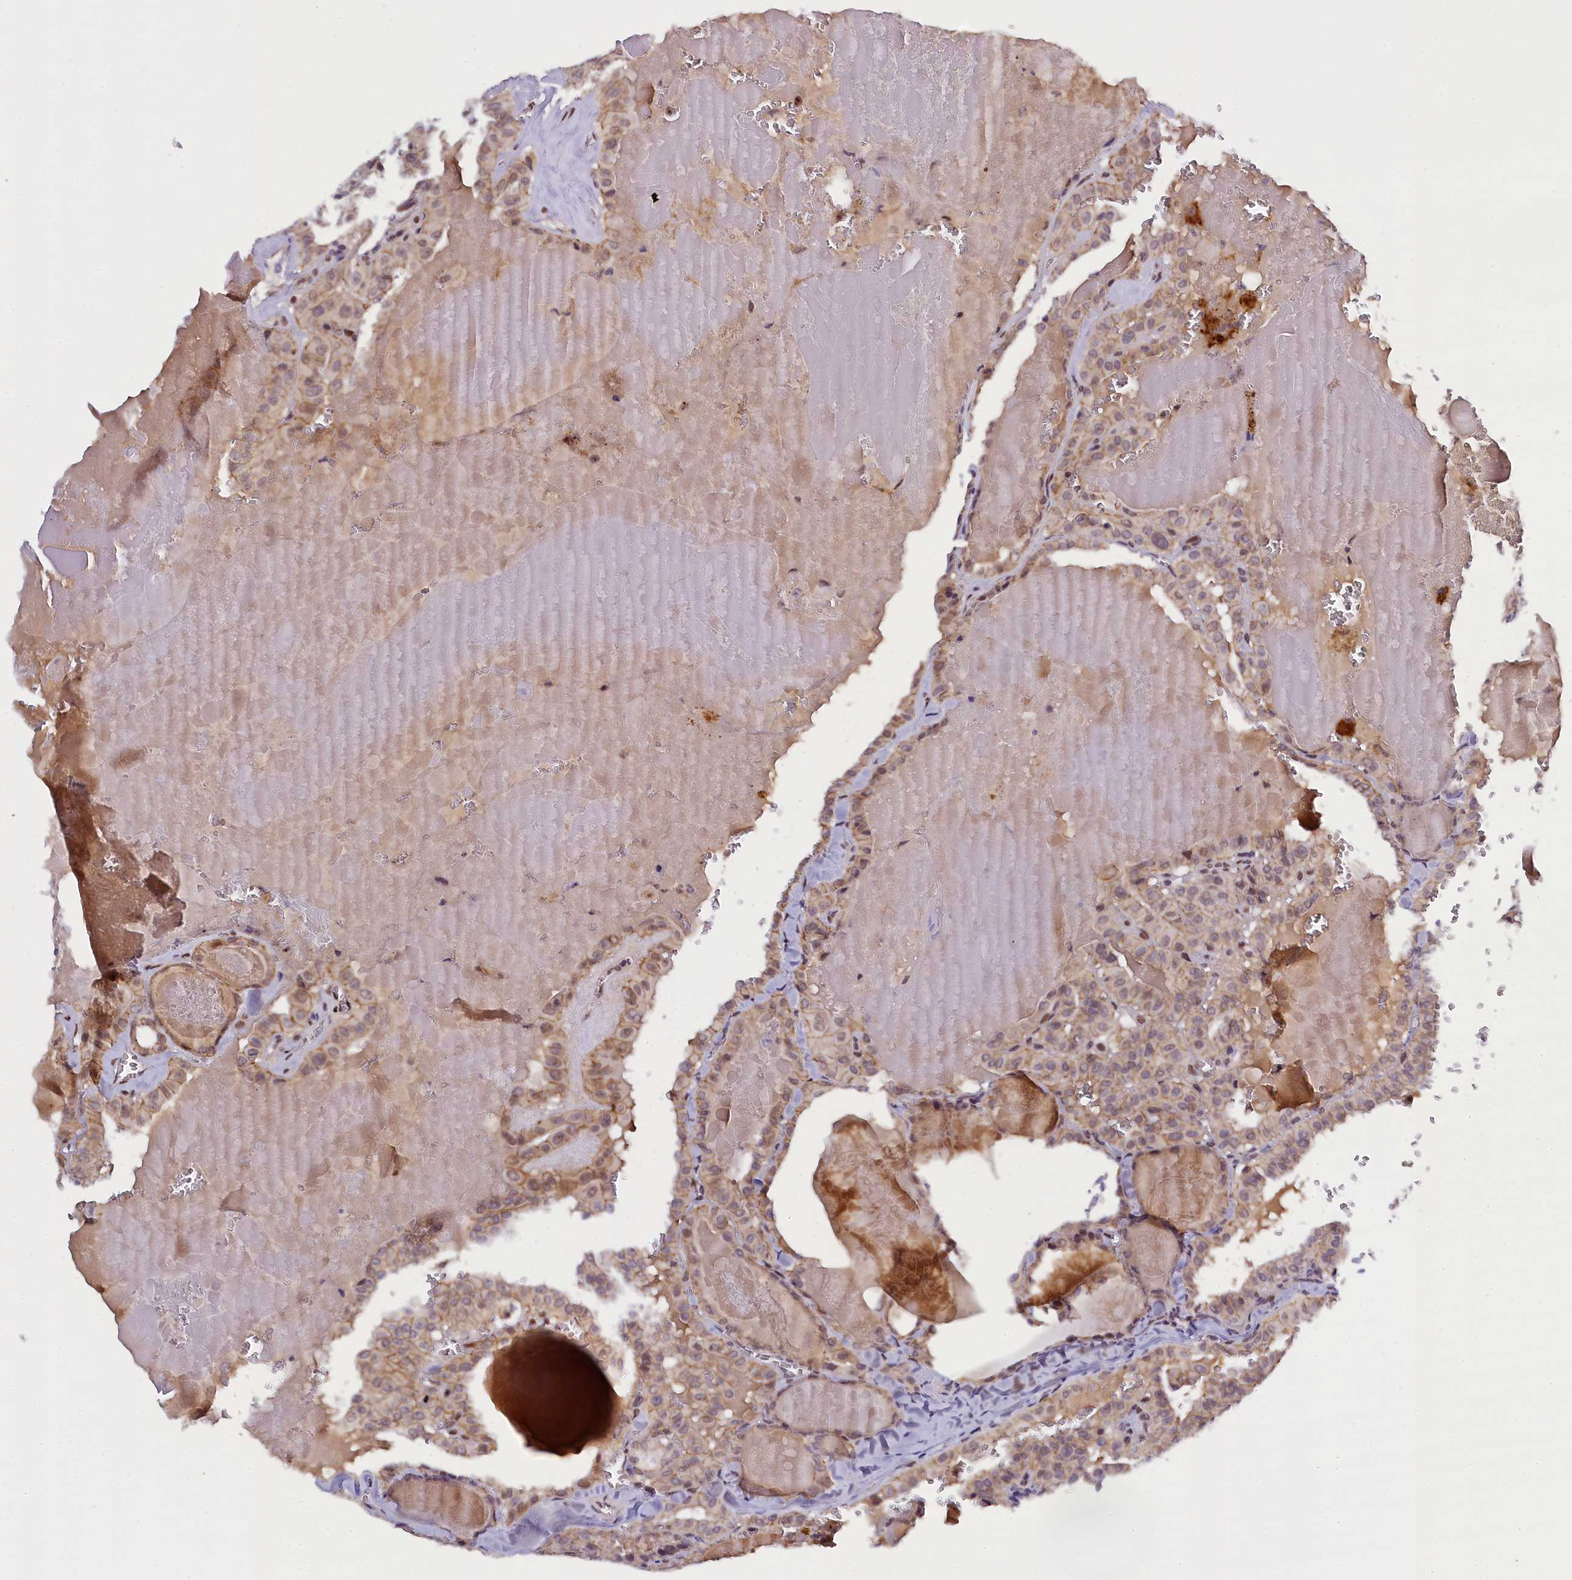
{"staining": {"intensity": "weak", "quantity": "25%-75%", "location": "cytoplasmic/membranous"}, "tissue": "thyroid cancer", "cell_type": "Tumor cells", "image_type": "cancer", "snomed": [{"axis": "morphology", "description": "Papillary adenocarcinoma, NOS"}, {"axis": "topography", "description": "Thyroid gland"}], "caption": "High-power microscopy captured an immunohistochemistry (IHC) photomicrograph of thyroid cancer, revealing weak cytoplasmic/membranous expression in about 25%-75% of tumor cells.", "gene": "ENKD1", "patient": {"sex": "male", "age": 52}}